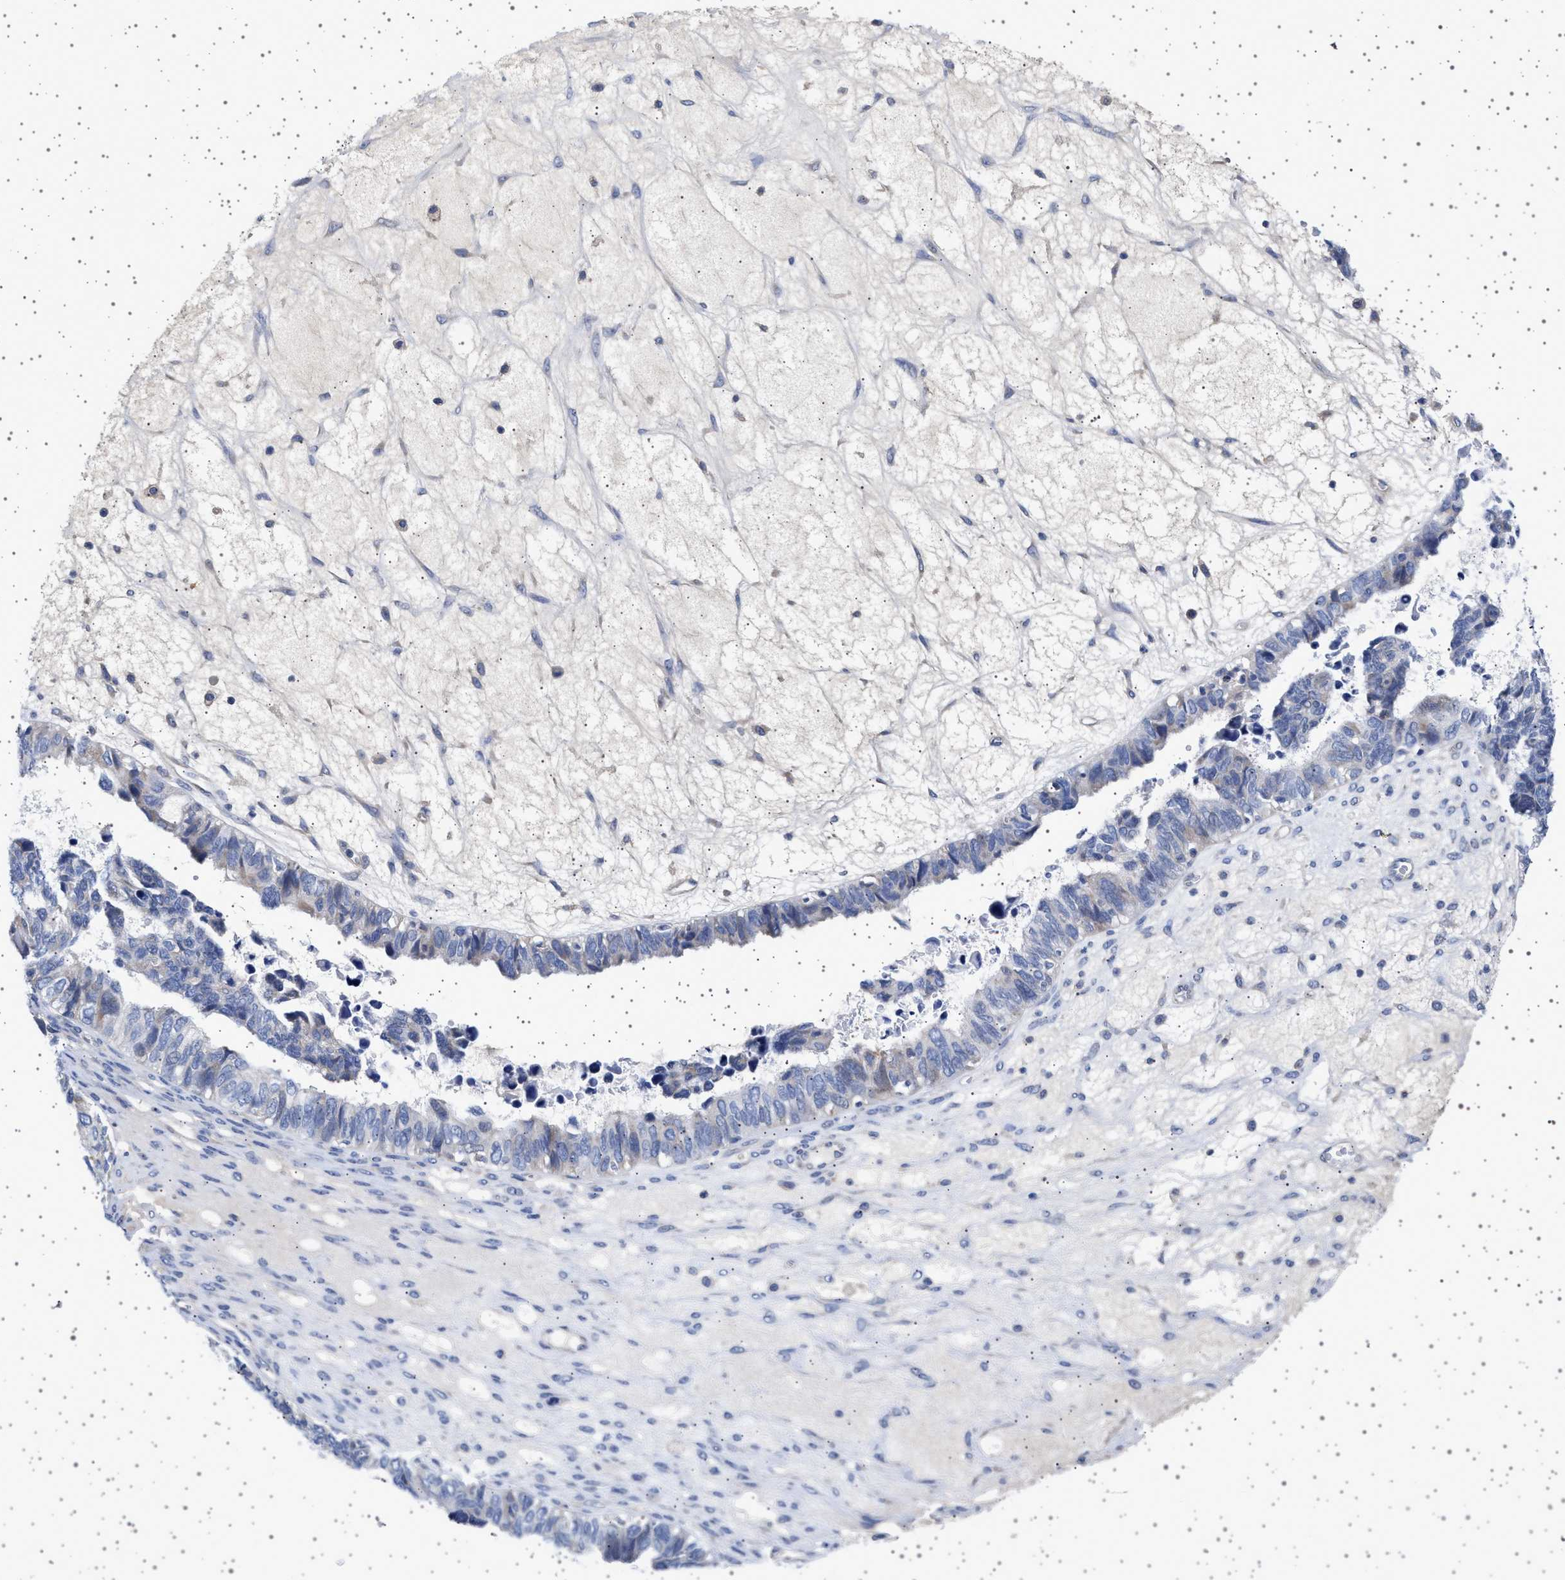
{"staining": {"intensity": "negative", "quantity": "none", "location": "none"}, "tissue": "ovarian cancer", "cell_type": "Tumor cells", "image_type": "cancer", "snomed": [{"axis": "morphology", "description": "Cystadenocarcinoma, serous, NOS"}, {"axis": "topography", "description": "Ovary"}], "caption": "This is an immunohistochemistry (IHC) micrograph of ovarian cancer. There is no expression in tumor cells.", "gene": "TRMT10B", "patient": {"sex": "female", "age": 79}}